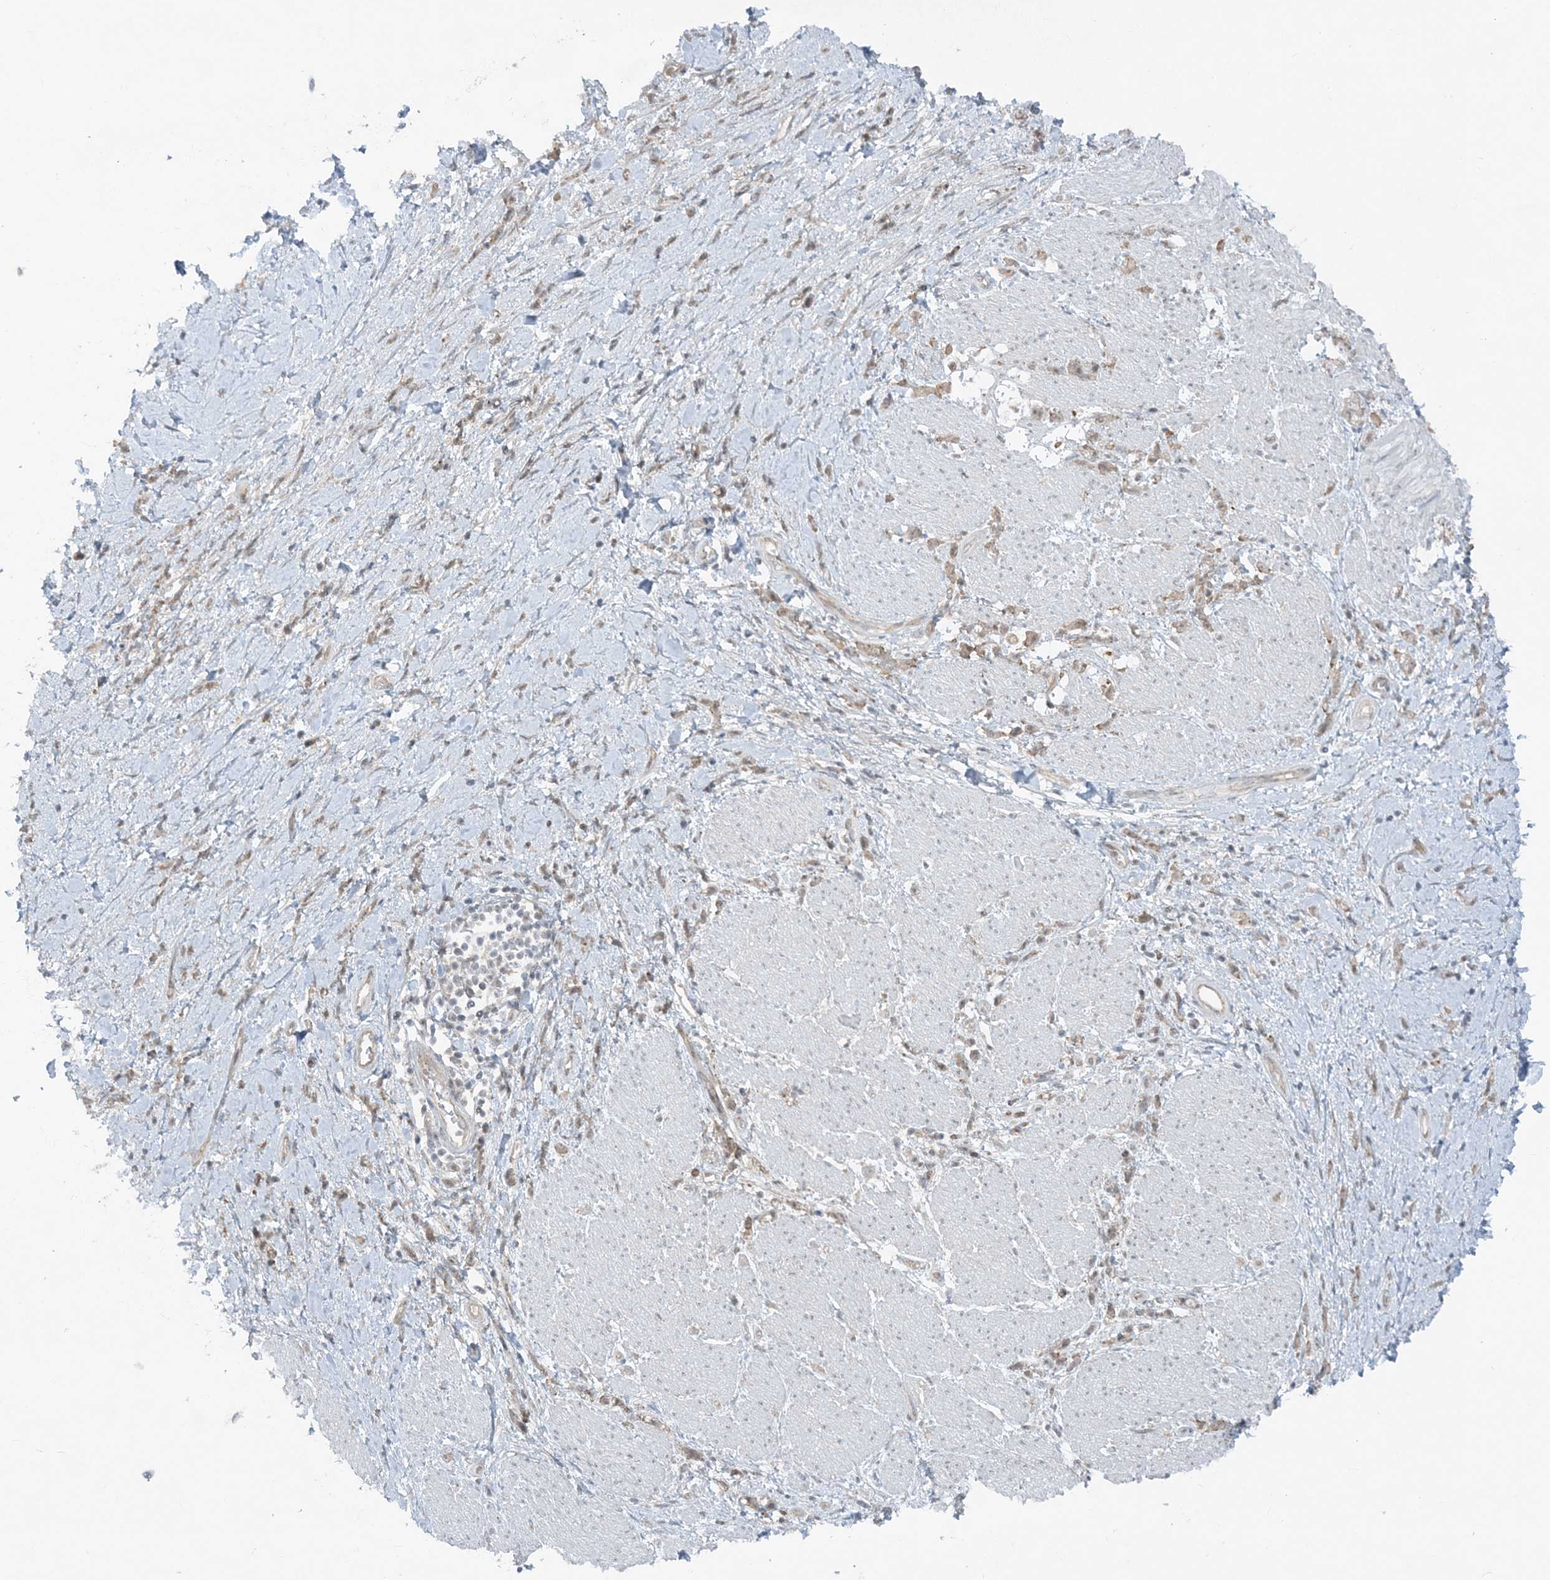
{"staining": {"intensity": "weak", "quantity": "25%-75%", "location": "nuclear"}, "tissue": "stomach cancer", "cell_type": "Tumor cells", "image_type": "cancer", "snomed": [{"axis": "morphology", "description": "Adenocarcinoma, NOS"}, {"axis": "topography", "description": "Stomach"}], "caption": "Weak nuclear protein positivity is present in approximately 25%-75% of tumor cells in adenocarcinoma (stomach).", "gene": "ATP11A", "patient": {"sex": "female", "age": 60}}